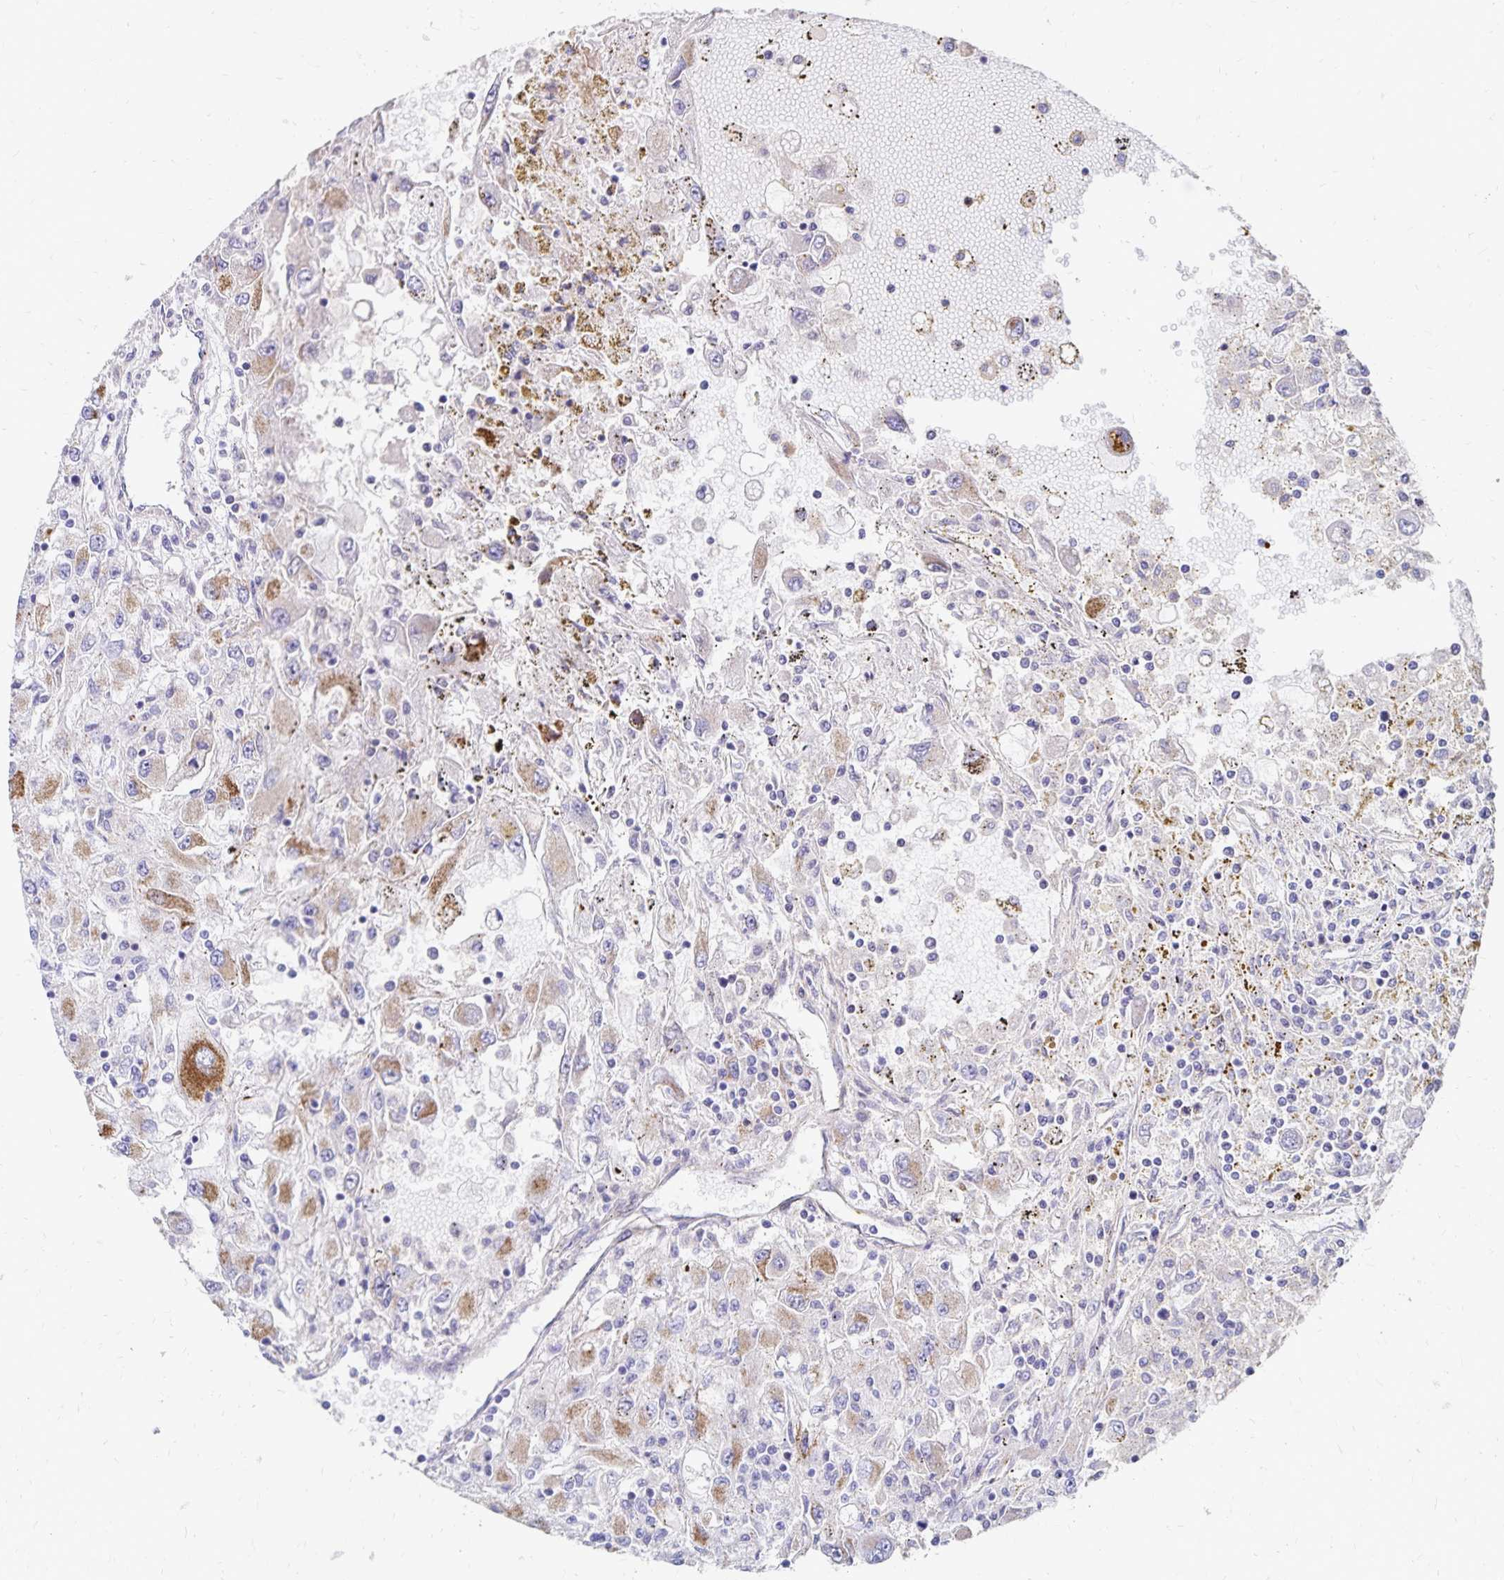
{"staining": {"intensity": "moderate", "quantity": "25%-75%", "location": "cytoplasmic/membranous"}, "tissue": "renal cancer", "cell_type": "Tumor cells", "image_type": "cancer", "snomed": [{"axis": "morphology", "description": "Adenocarcinoma, NOS"}, {"axis": "topography", "description": "Kidney"}], "caption": "IHC of adenocarcinoma (renal) displays medium levels of moderate cytoplasmic/membranous expression in approximately 25%-75% of tumor cells.", "gene": "NECAP1", "patient": {"sex": "female", "age": 67}}